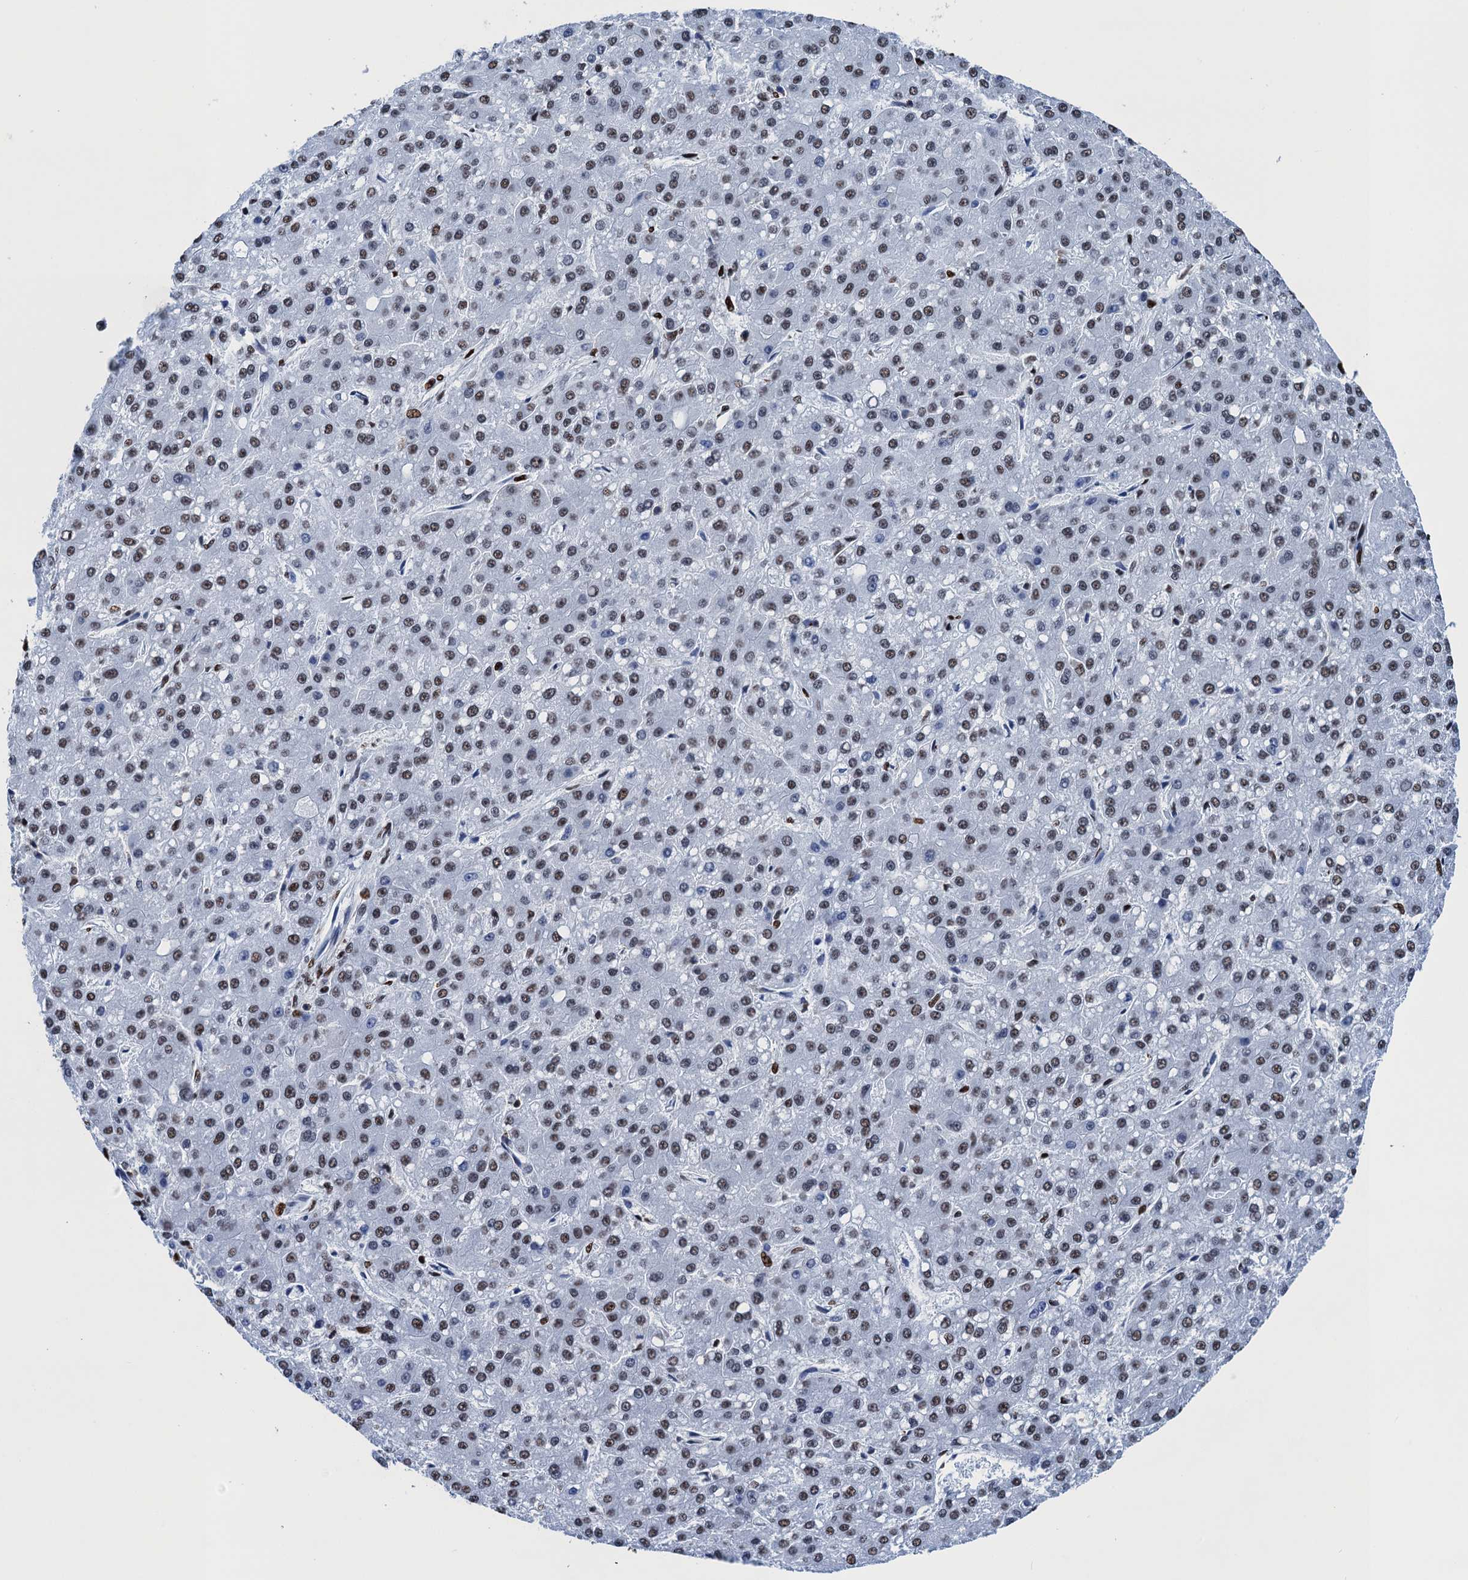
{"staining": {"intensity": "moderate", "quantity": ">75%", "location": "nuclear"}, "tissue": "liver cancer", "cell_type": "Tumor cells", "image_type": "cancer", "snomed": [{"axis": "morphology", "description": "Carcinoma, Hepatocellular, NOS"}, {"axis": "topography", "description": "Liver"}], "caption": "Human liver cancer stained for a protein (brown) reveals moderate nuclear positive expression in approximately >75% of tumor cells.", "gene": "UBA2", "patient": {"sex": "male", "age": 67}}